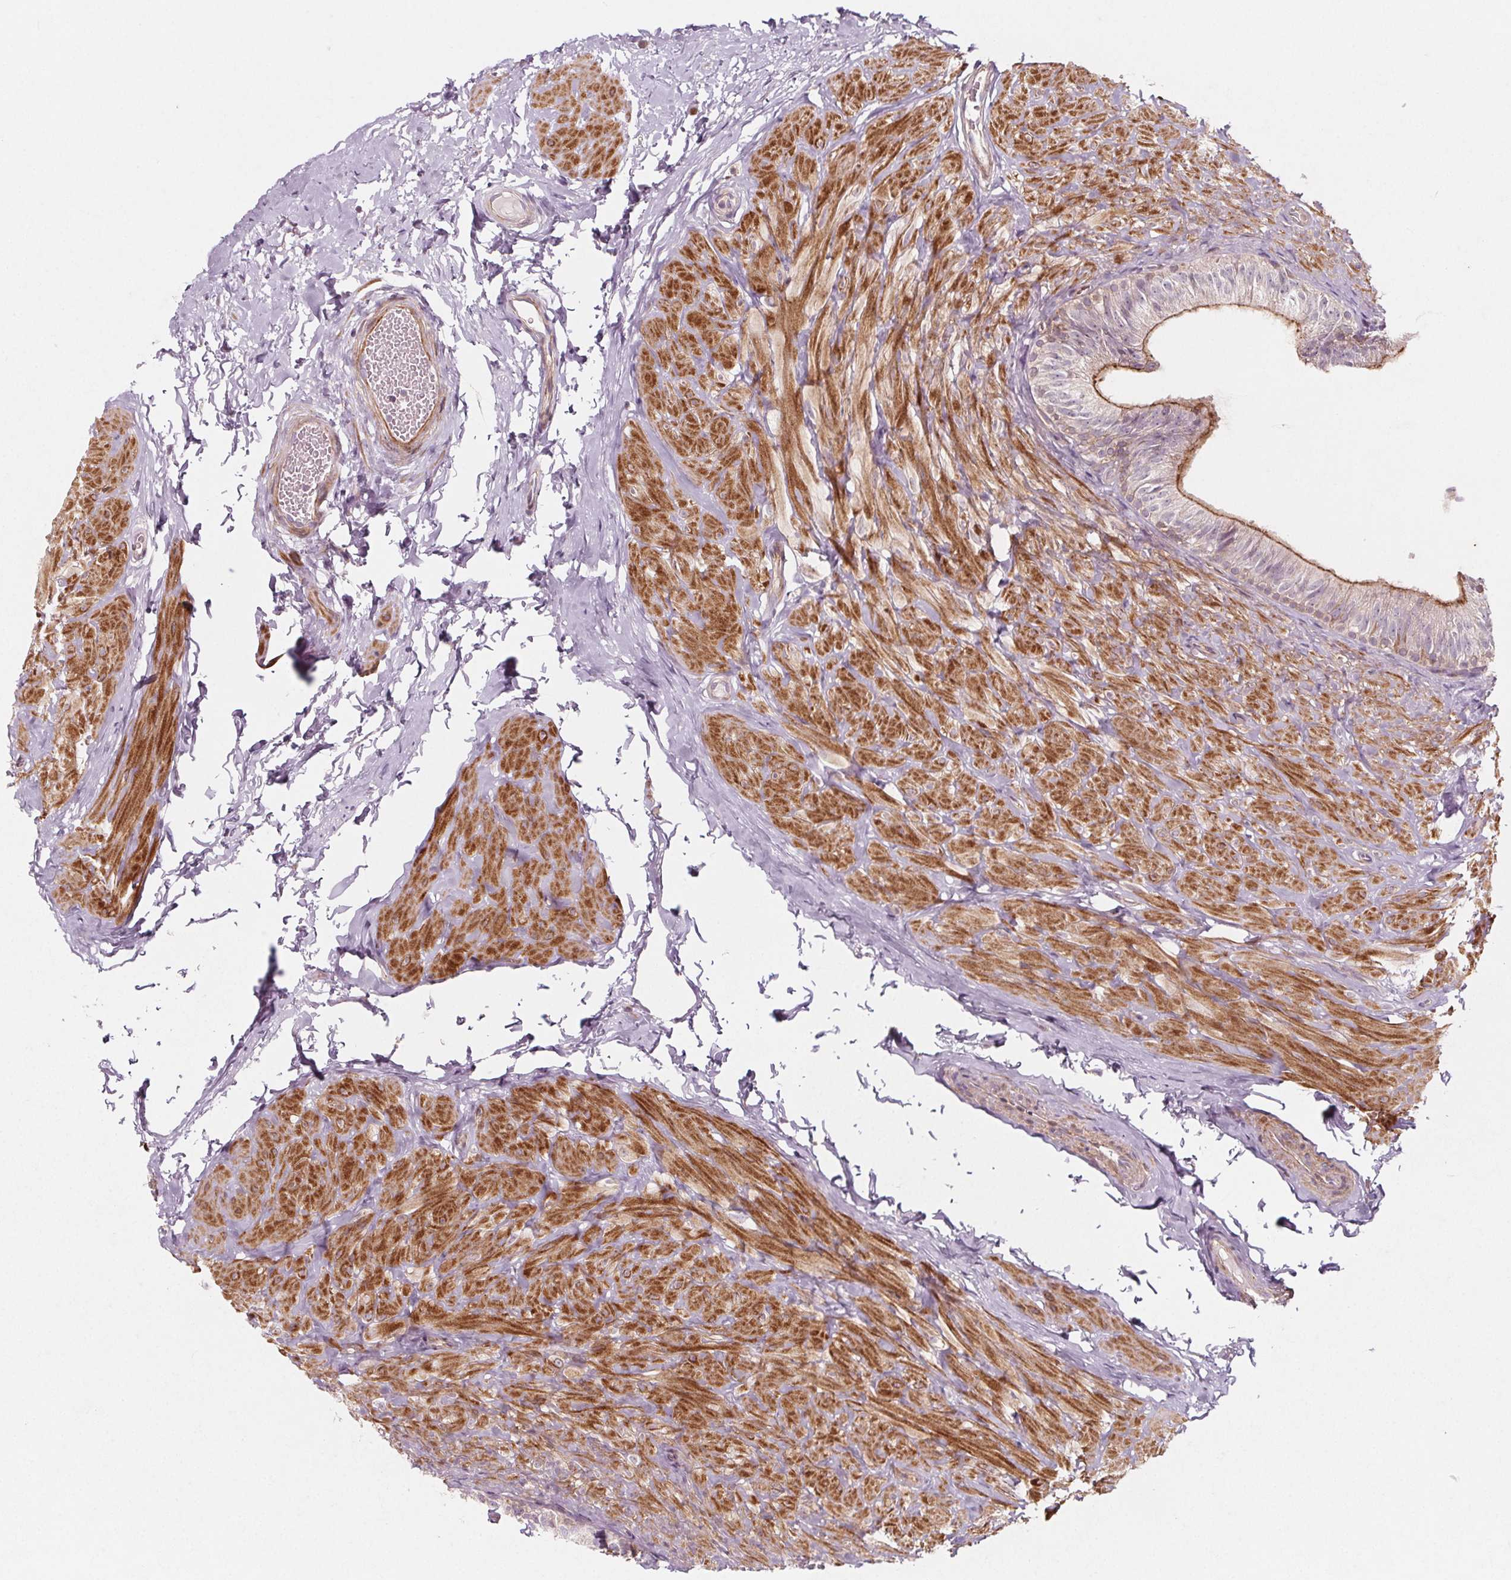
{"staining": {"intensity": "moderate", "quantity": "<25%", "location": "cytoplasmic/membranous"}, "tissue": "epididymis", "cell_type": "Glandular cells", "image_type": "normal", "snomed": [{"axis": "morphology", "description": "Normal tissue, NOS"}, {"axis": "topography", "description": "Epididymis, spermatic cord, NOS"}, {"axis": "topography", "description": "Epididymis"}, {"axis": "topography", "description": "Peripheral nerve tissue"}], "caption": "Protein expression analysis of unremarkable epididymis shows moderate cytoplasmic/membranous positivity in about <25% of glandular cells.", "gene": "ADAM33", "patient": {"sex": "male", "age": 29}}